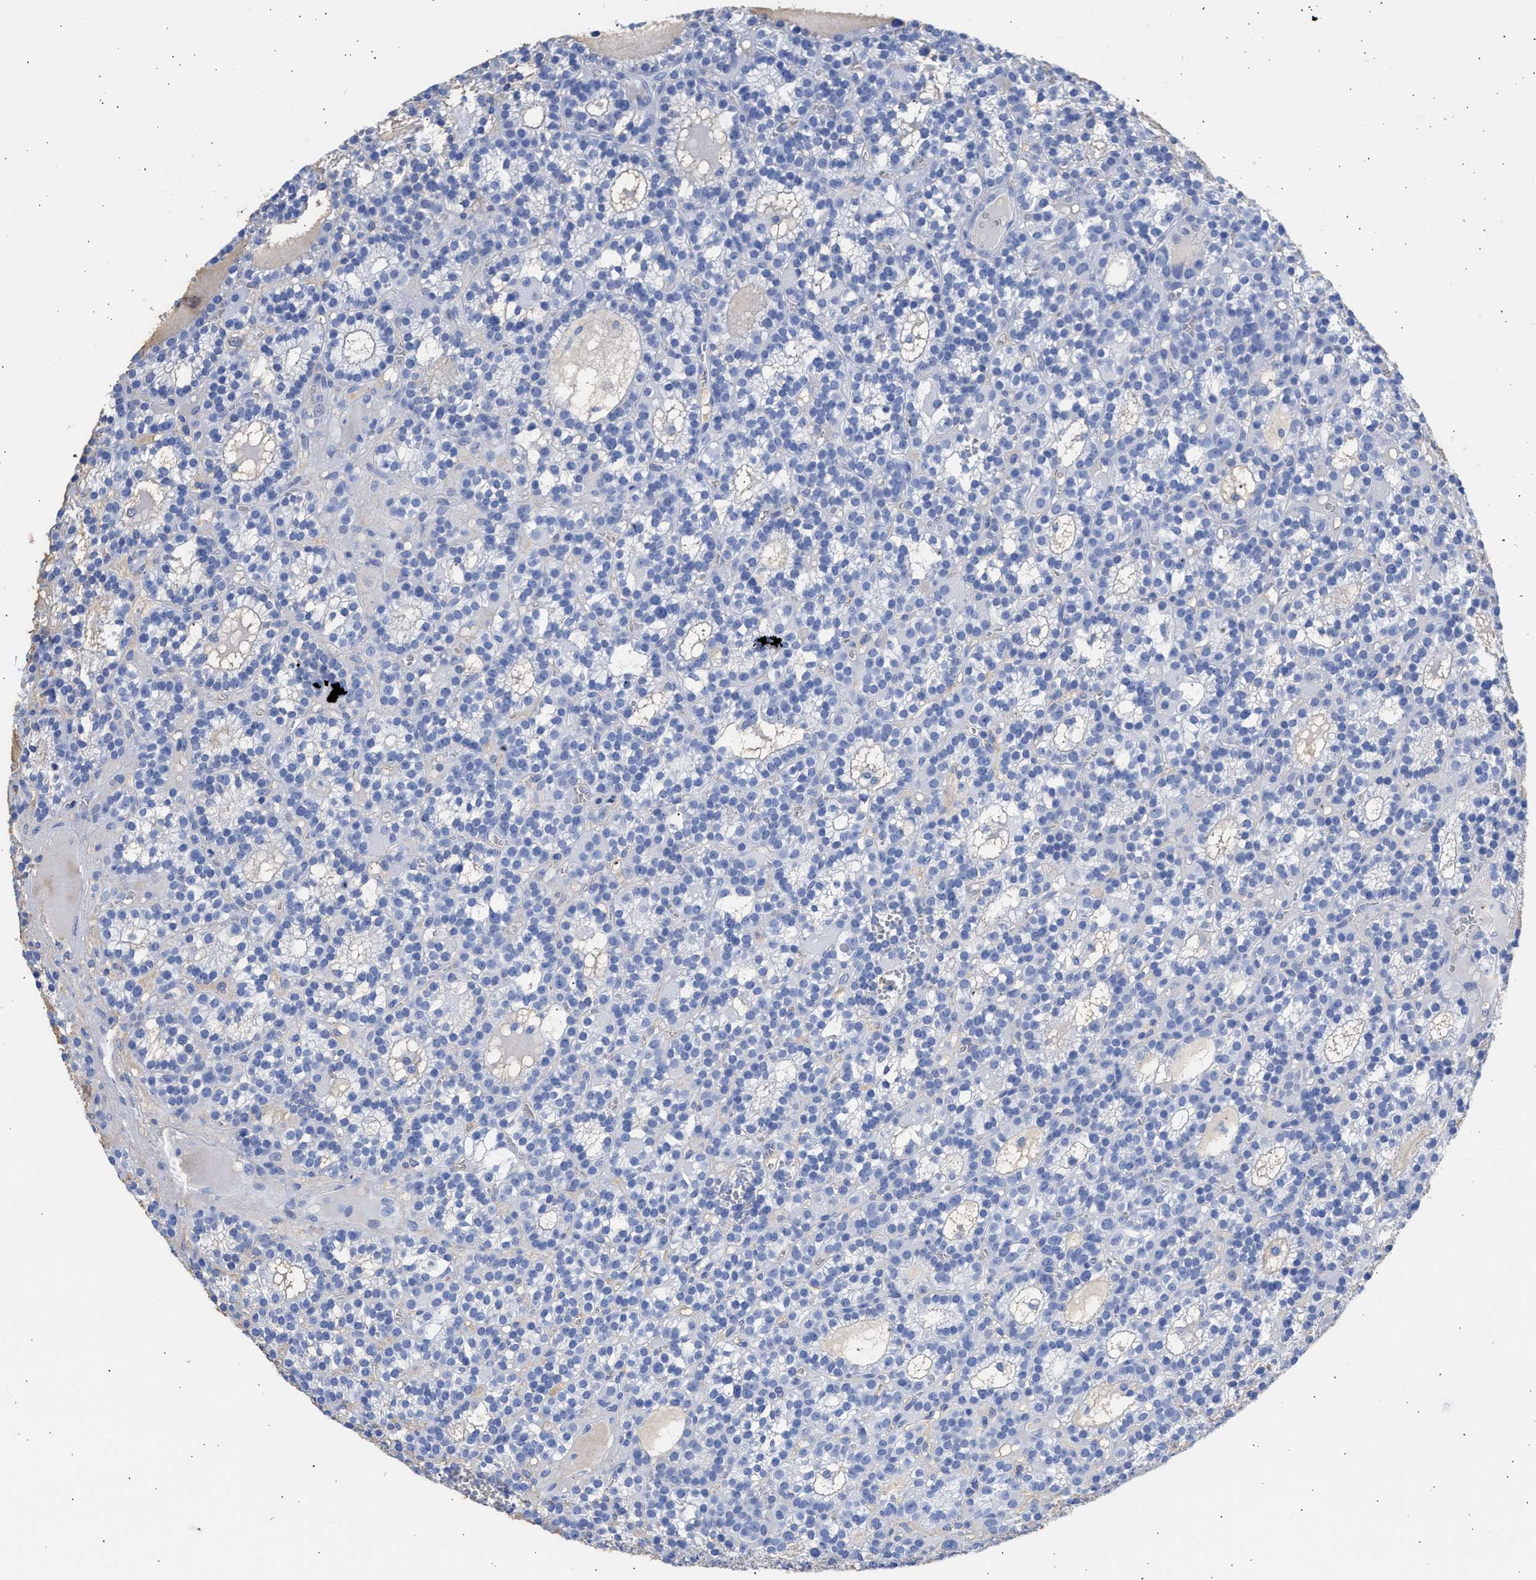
{"staining": {"intensity": "negative", "quantity": "none", "location": "none"}, "tissue": "parathyroid gland", "cell_type": "Glandular cells", "image_type": "normal", "snomed": [{"axis": "morphology", "description": "Normal tissue, NOS"}, {"axis": "morphology", "description": "Adenoma, NOS"}, {"axis": "topography", "description": "Parathyroid gland"}], "caption": "IHC micrograph of unremarkable parathyroid gland stained for a protein (brown), which shows no expression in glandular cells.", "gene": "RSPH1", "patient": {"sex": "female", "age": 58}}